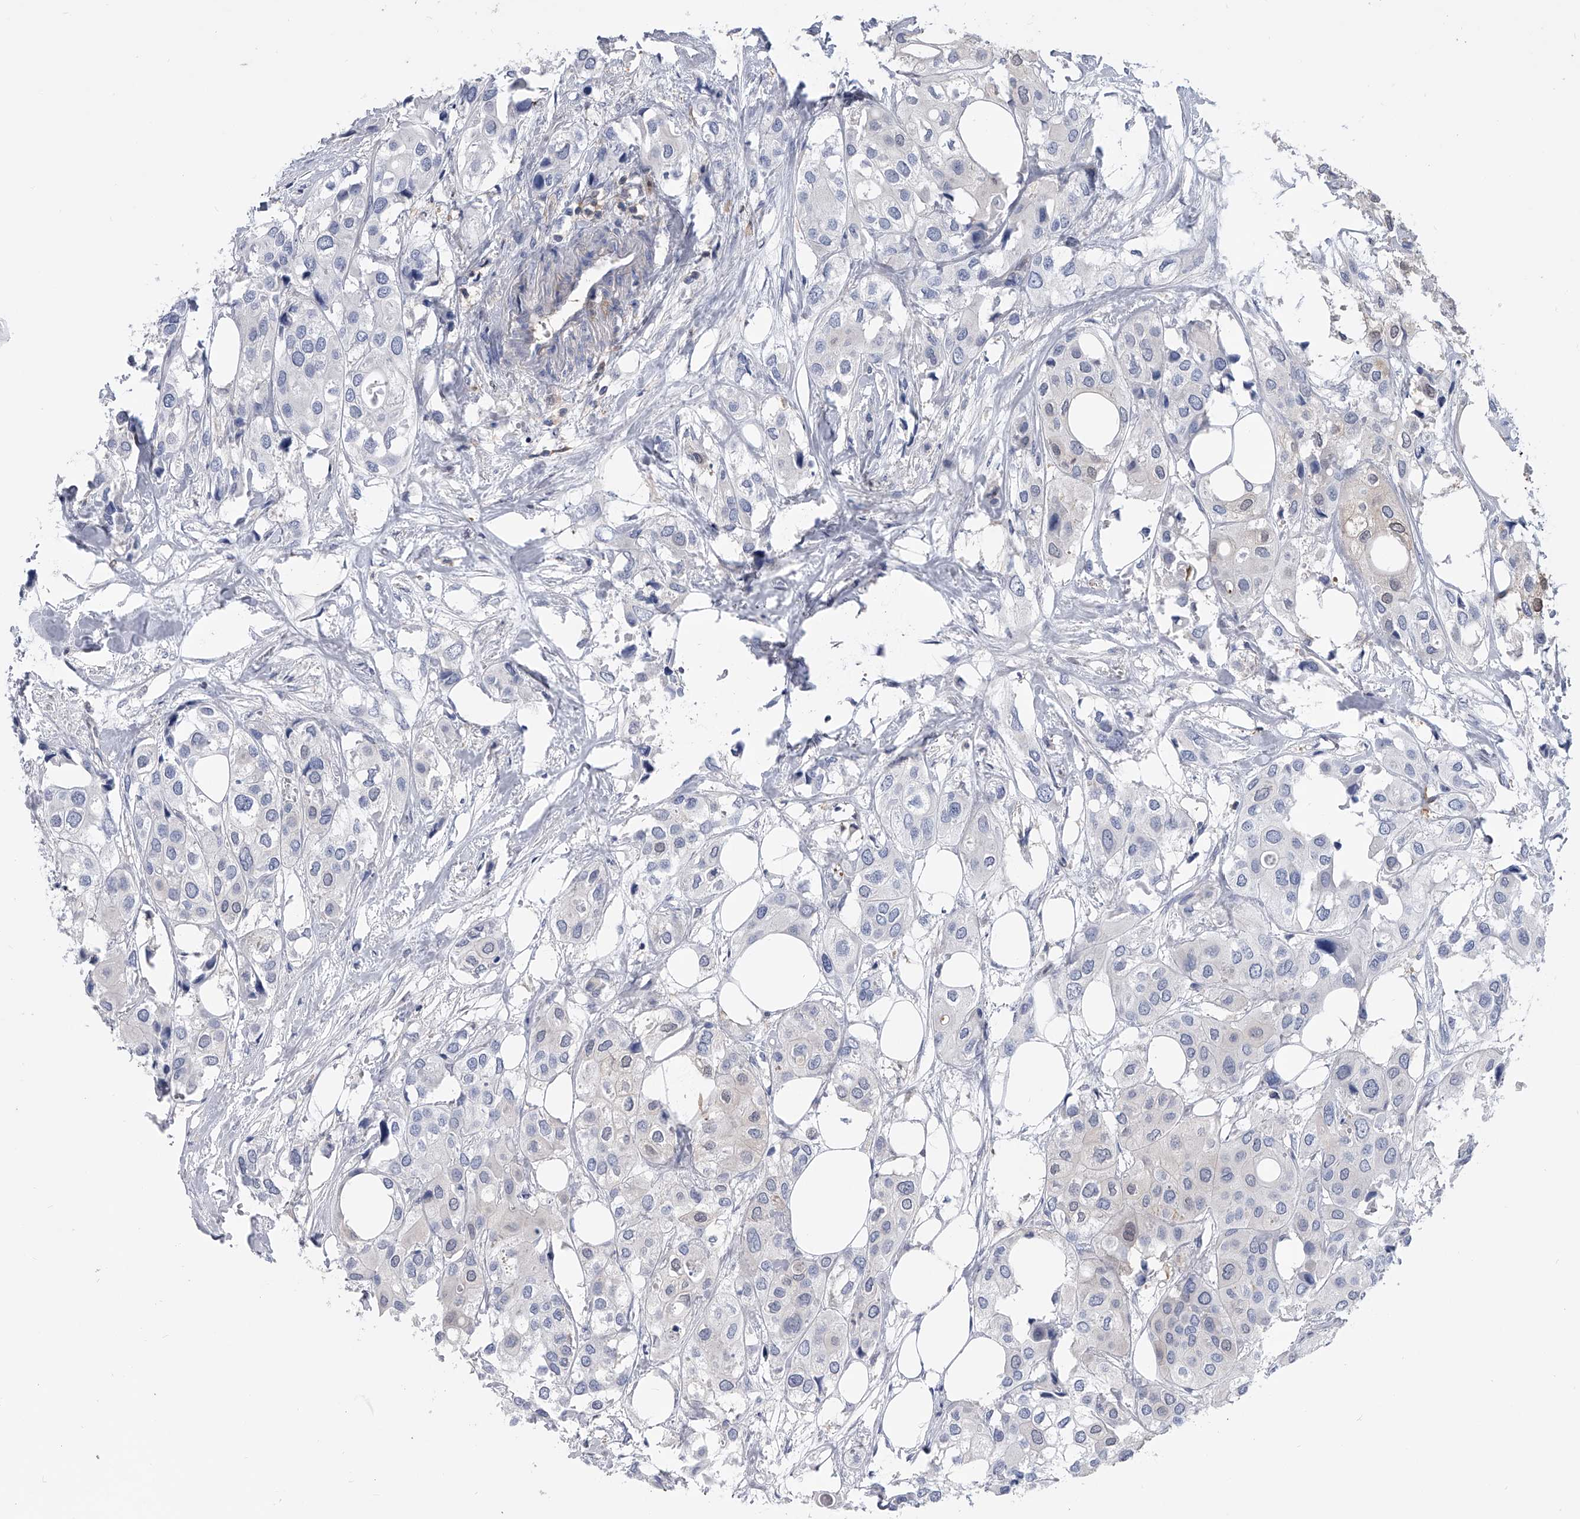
{"staining": {"intensity": "negative", "quantity": "none", "location": "none"}, "tissue": "urothelial cancer", "cell_type": "Tumor cells", "image_type": "cancer", "snomed": [{"axis": "morphology", "description": "Urothelial carcinoma, High grade"}, {"axis": "topography", "description": "Urinary bladder"}], "caption": "Urothelial cancer stained for a protein using immunohistochemistry displays no expression tumor cells.", "gene": "SERPINB9", "patient": {"sex": "male", "age": 64}}